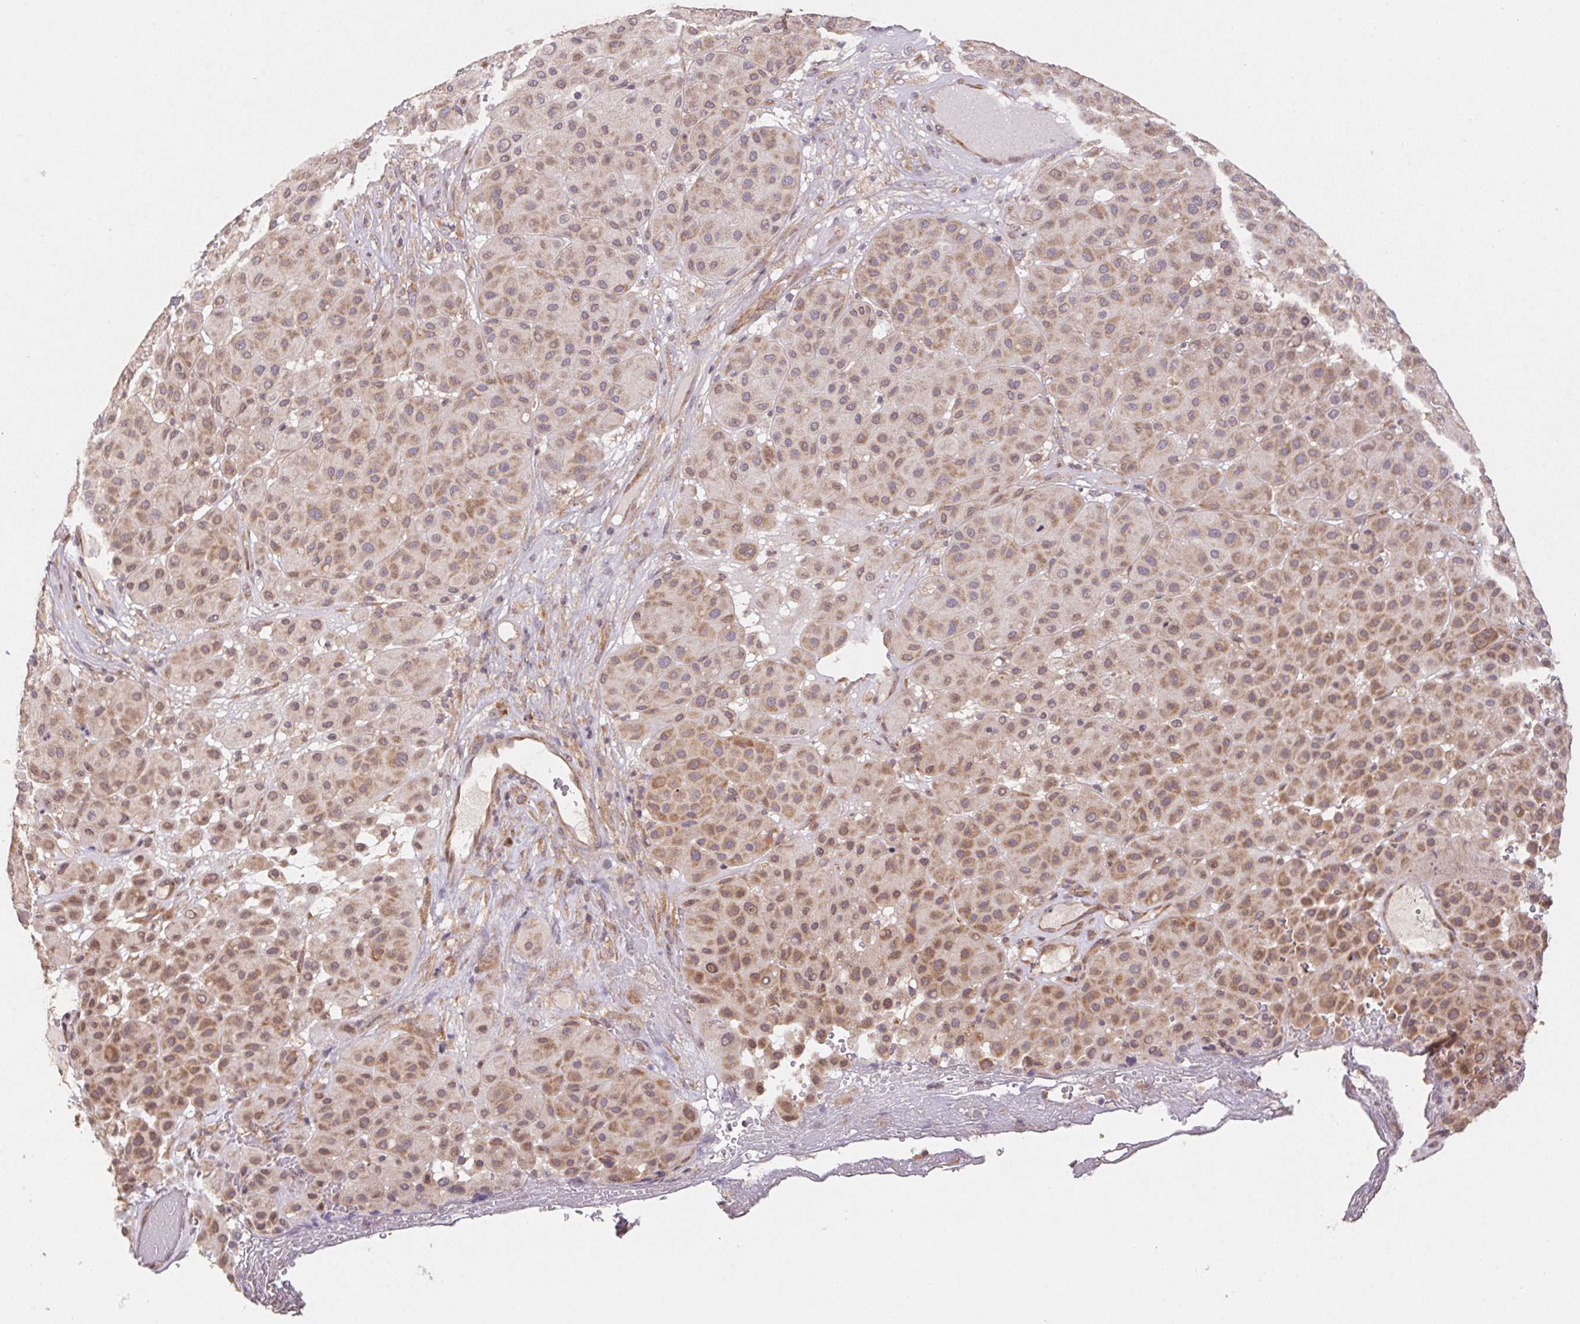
{"staining": {"intensity": "moderate", "quantity": ">75%", "location": "cytoplasmic/membranous"}, "tissue": "melanoma", "cell_type": "Tumor cells", "image_type": "cancer", "snomed": [{"axis": "morphology", "description": "Malignant melanoma, Metastatic site"}, {"axis": "topography", "description": "Smooth muscle"}], "caption": "Malignant melanoma (metastatic site) was stained to show a protein in brown. There is medium levels of moderate cytoplasmic/membranous staining in about >75% of tumor cells.", "gene": "RPL27A", "patient": {"sex": "male", "age": 41}}